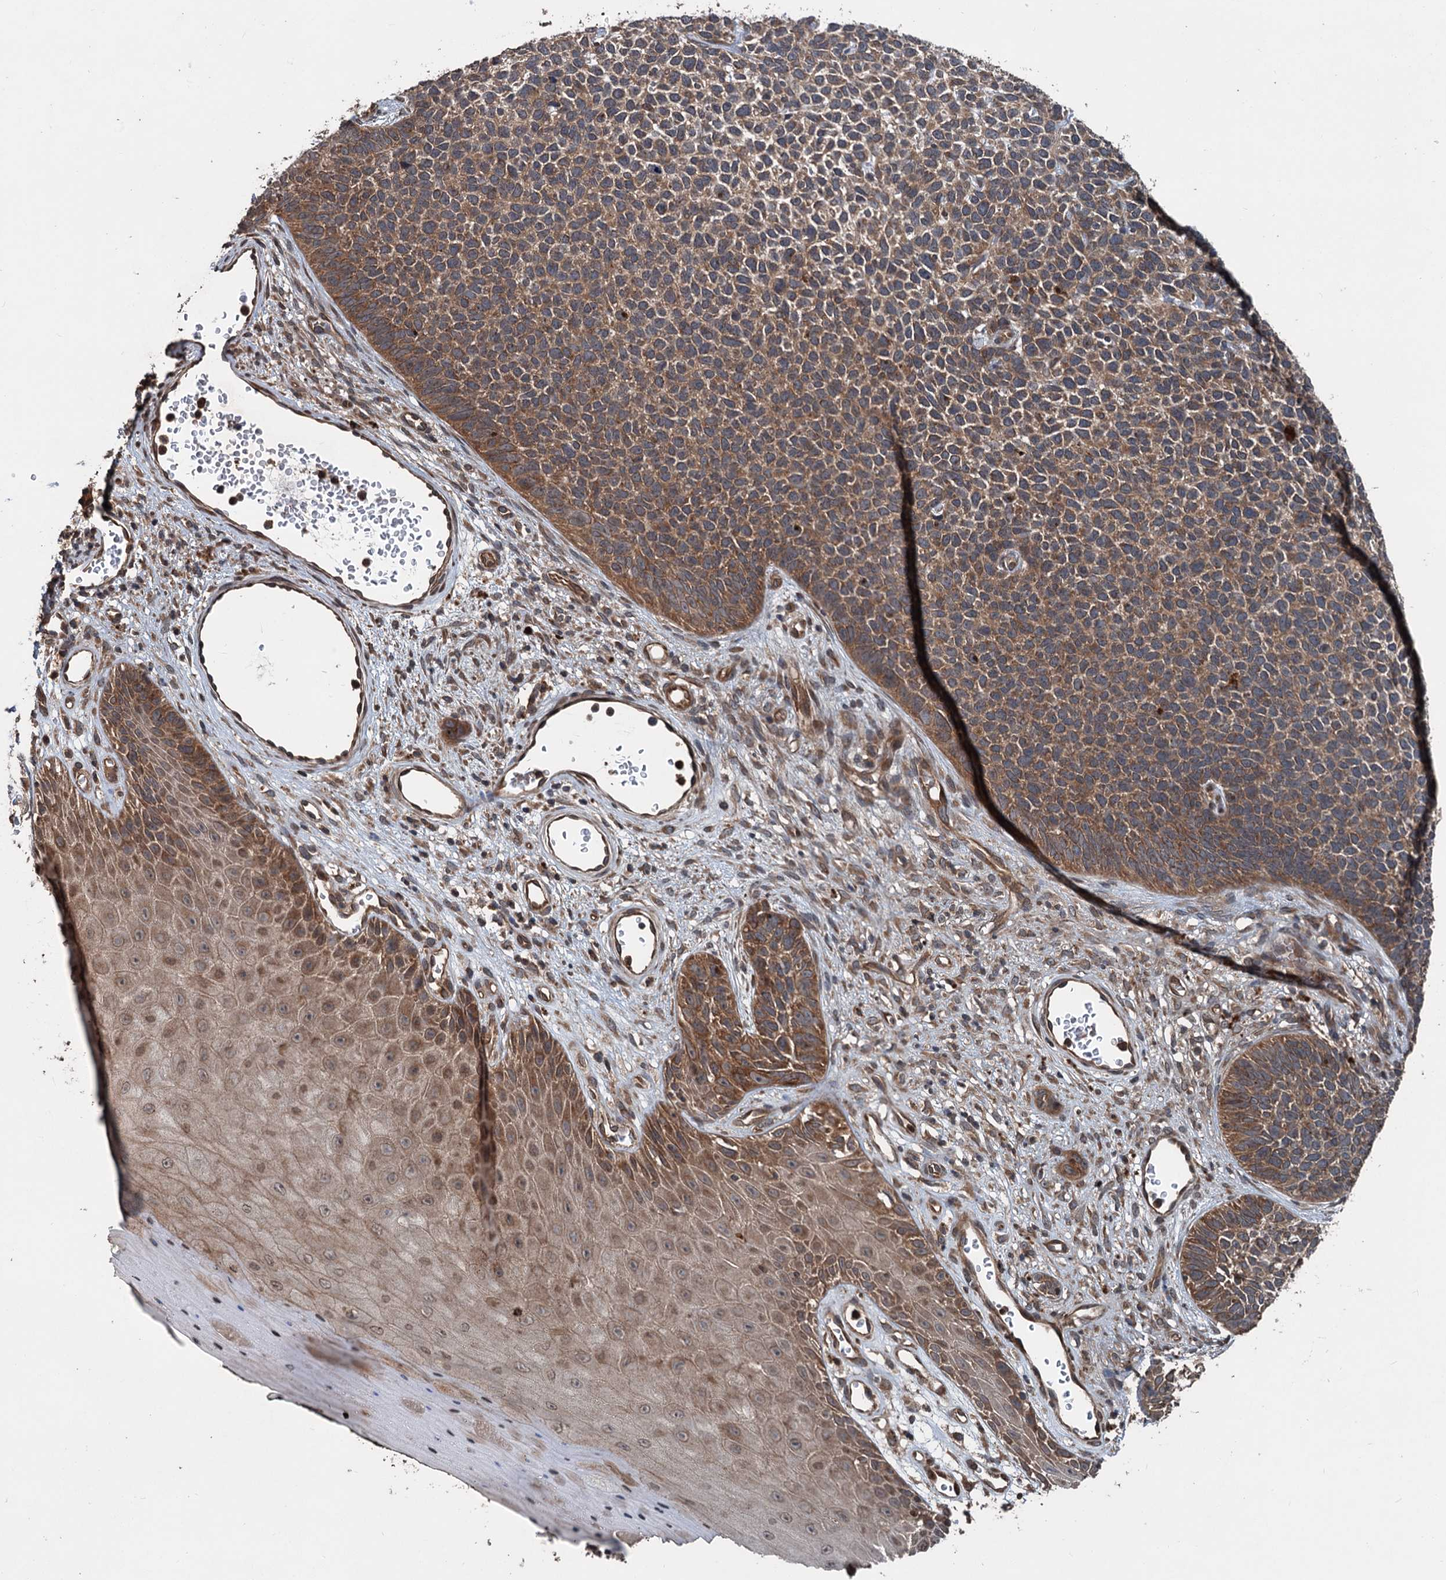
{"staining": {"intensity": "moderate", "quantity": ">75%", "location": "cytoplasmic/membranous"}, "tissue": "skin cancer", "cell_type": "Tumor cells", "image_type": "cancer", "snomed": [{"axis": "morphology", "description": "Basal cell carcinoma"}, {"axis": "topography", "description": "Skin"}], "caption": "High-magnification brightfield microscopy of skin basal cell carcinoma stained with DAB (brown) and counterstained with hematoxylin (blue). tumor cells exhibit moderate cytoplasmic/membranous positivity is seen in about>75% of cells.", "gene": "N4BP2L2", "patient": {"sex": "female", "age": 84}}